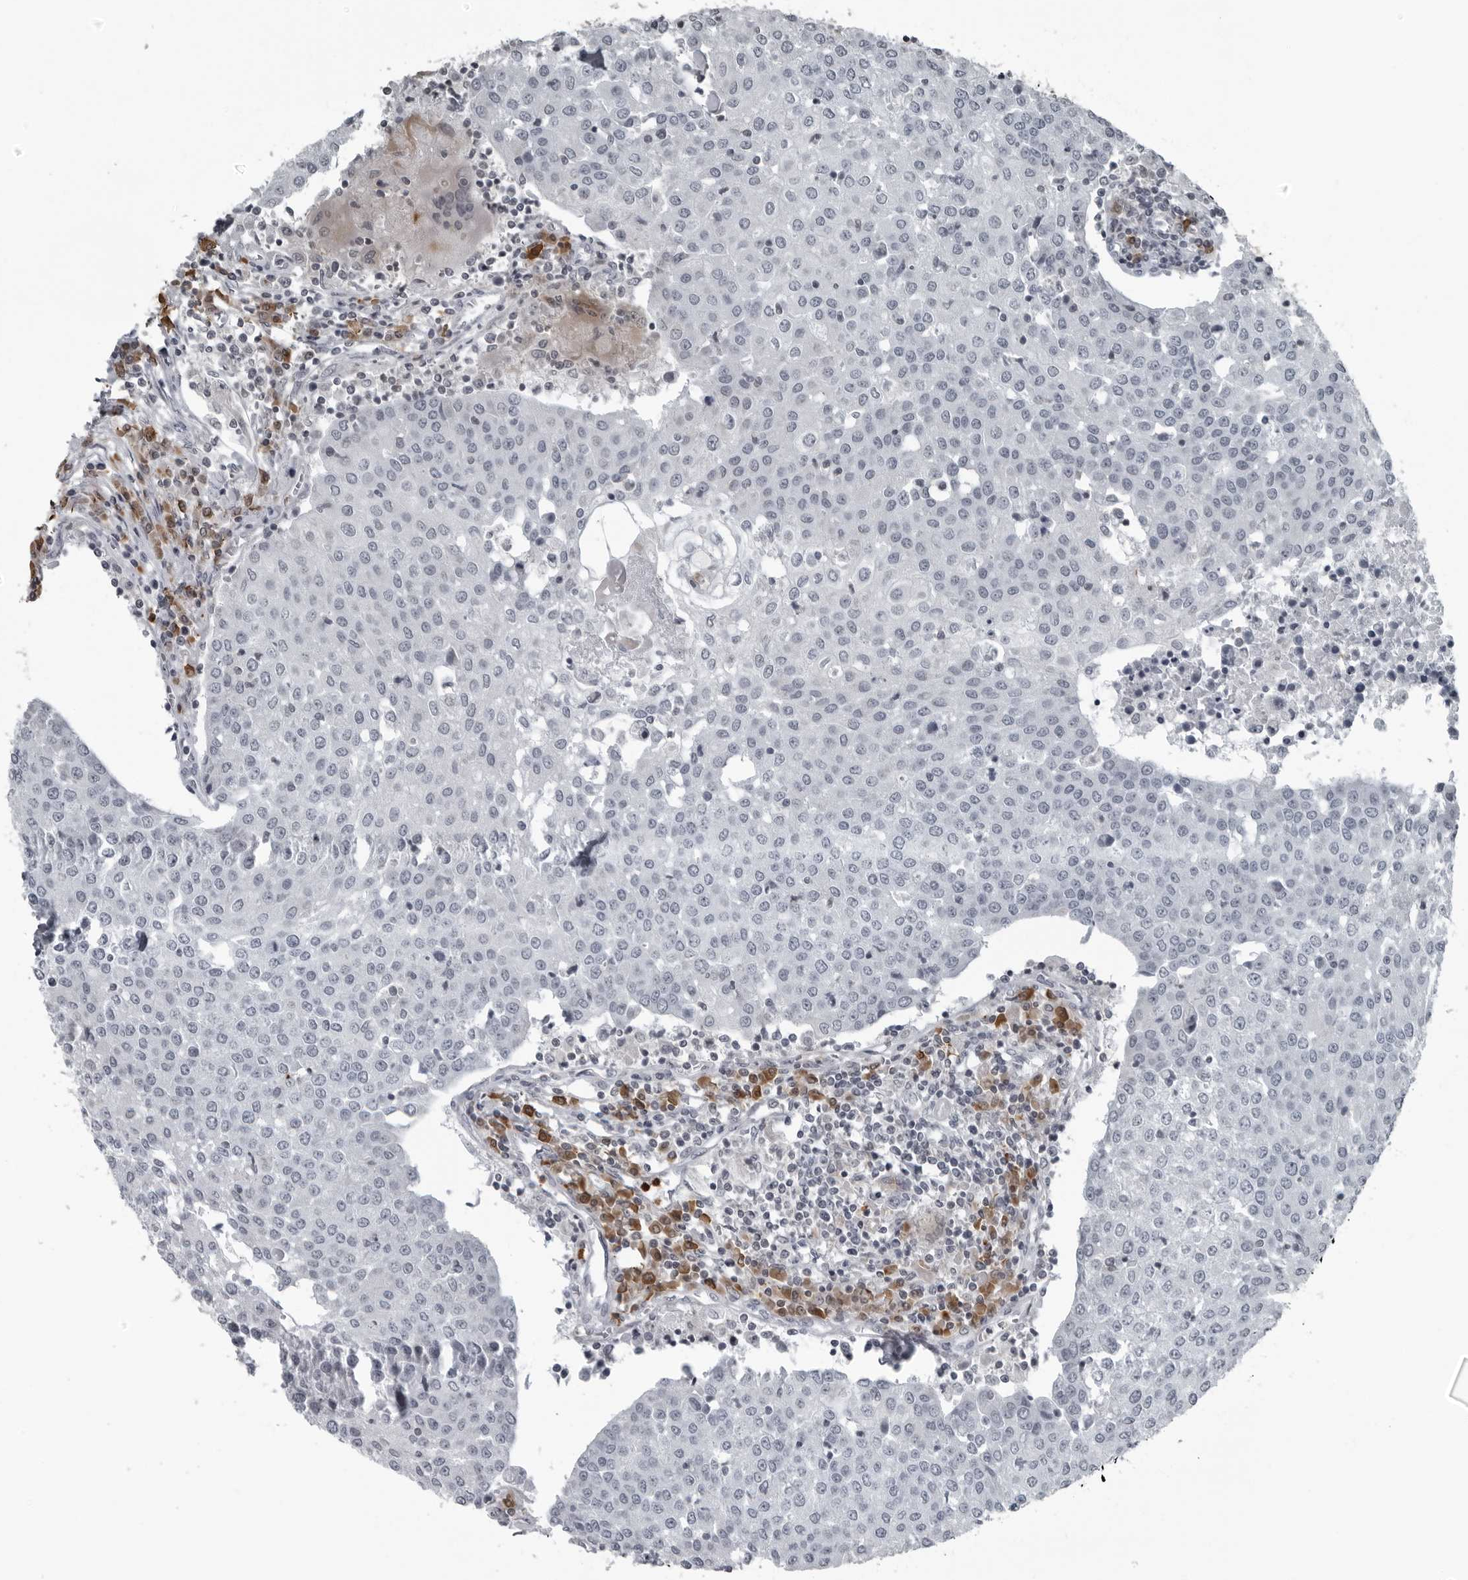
{"staining": {"intensity": "negative", "quantity": "none", "location": "none"}, "tissue": "urothelial cancer", "cell_type": "Tumor cells", "image_type": "cancer", "snomed": [{"axis": "morphology", "description": "Urothelial carcinoma, High grade"}, {"axis": "topography", "description": "Urinary bladder"}], "caption": "A micrograph of high-grade urothelial carcinoma stained for a protein demonstrates no brown staining in tumor cells.", "gene": "RTCA", "patient": {"sex": "female", "age": 85}}